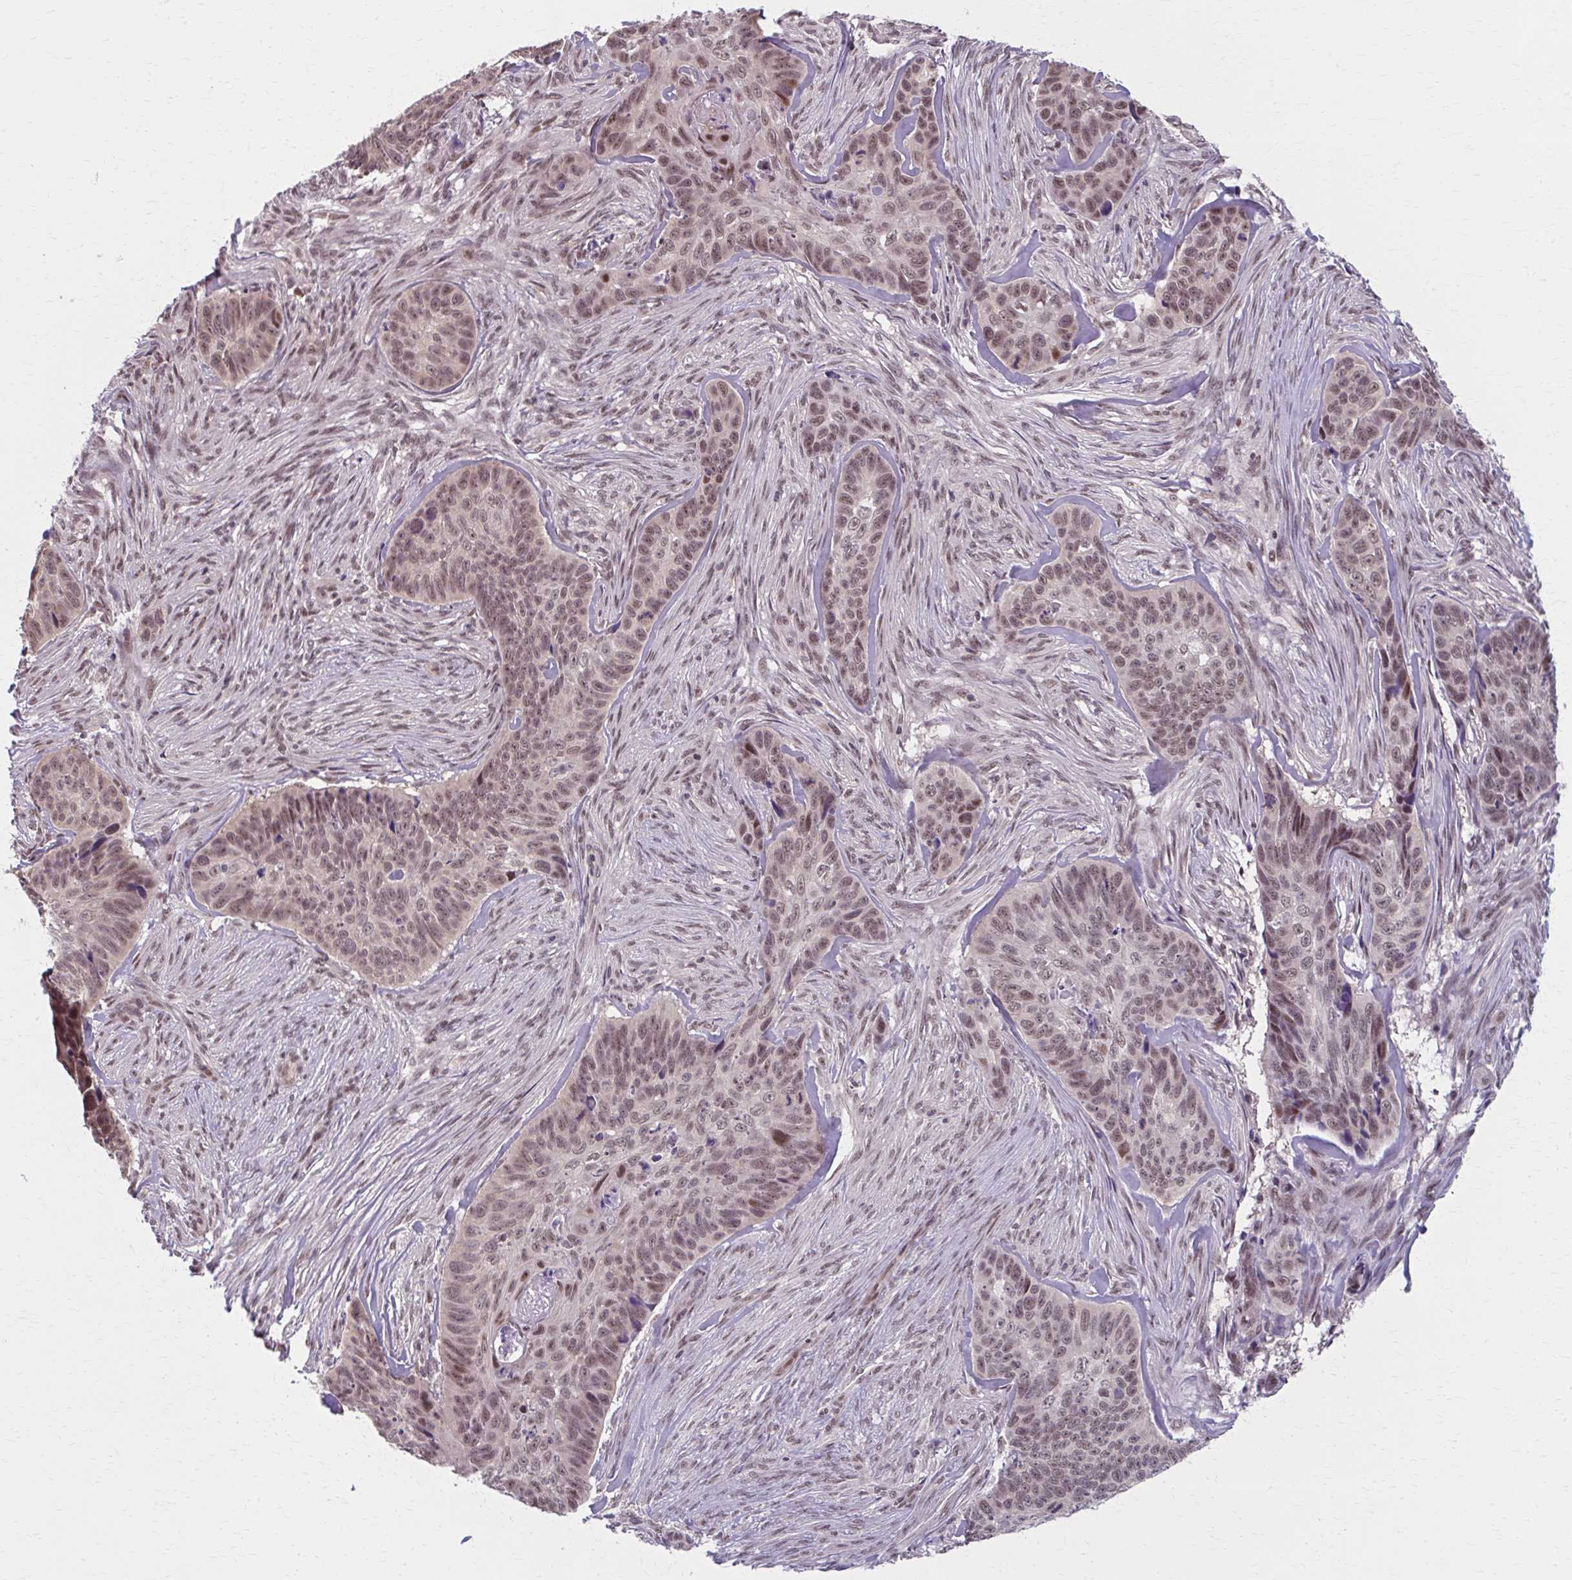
{"staining": {"intensity": "moderate", "quantity": ">75%", "location": "nuclear"}, "tissue": "skin cancer", "cell_type": "Tumor cells", "image_type": "cancer", "snomed": [{"axis": "morphology", "description": "Basal cell carcinoma"}, {"axis": "topography", "description": "Skin"}], "caption": "Tumor cells exhibit moderate nuclear expression in about >75% of cells in skin cancer. Nuclei are stained in blue.", "gene": "SETBP1", "patient": {"sex": "female", "age": 82}}